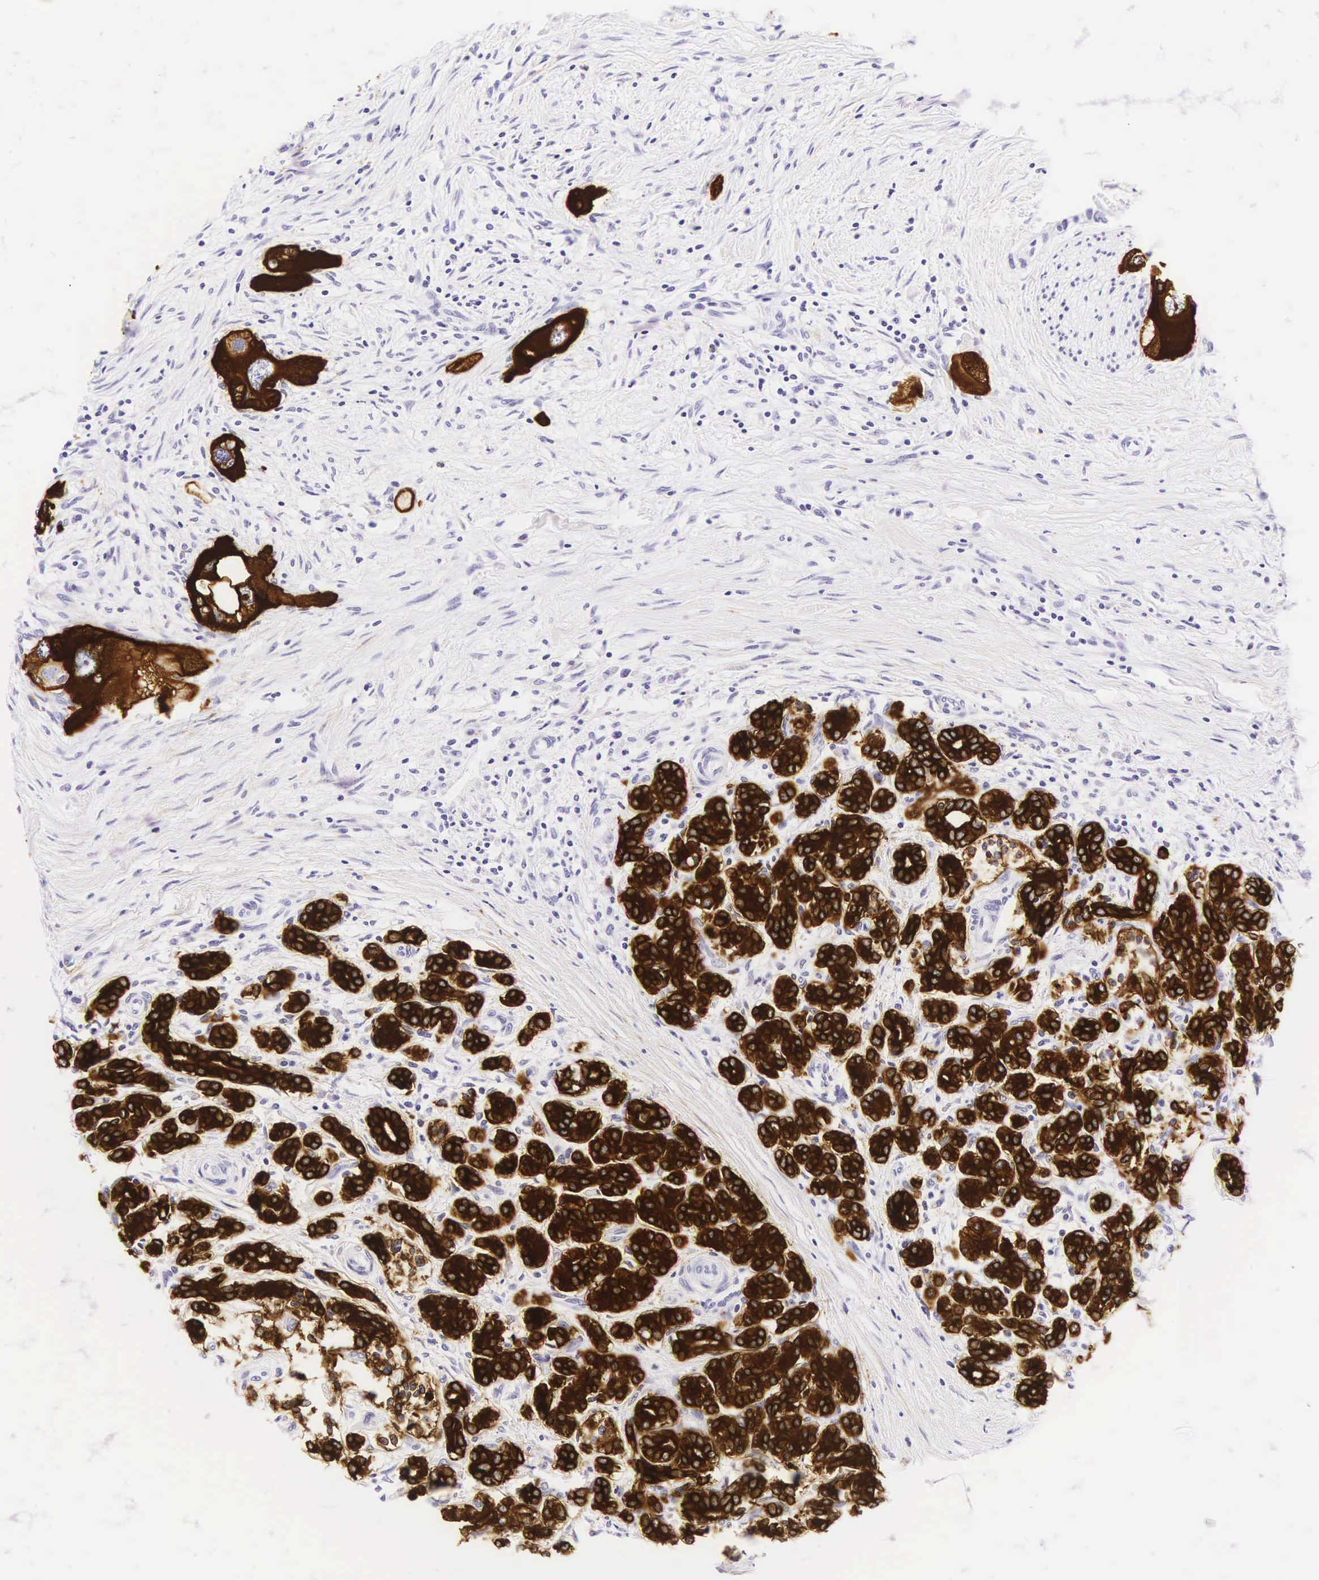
{"staining": {"intensity": "strong", "quantity": ">75%", "location": "cytoplasmic/membranous"}, "tissue": "pancreas", "cell_type": "Exocrine glandular cells", "image_type": "normal", "snomed": [{"axis": "morphology", "description": "Normal tissue, NOS"}, {"axis": "topography", "description": "Pancreas"}], "caption": "A high-resolution histopathology image shows immunohistochemistry staining of unremarkable pancreas, which demonstrates strong cytoplasmic/membranous positivity in approximately >75% of exocrine glandular cells.", "gene": "KRT18", "patient": {"sex": "male", "age": 73}}